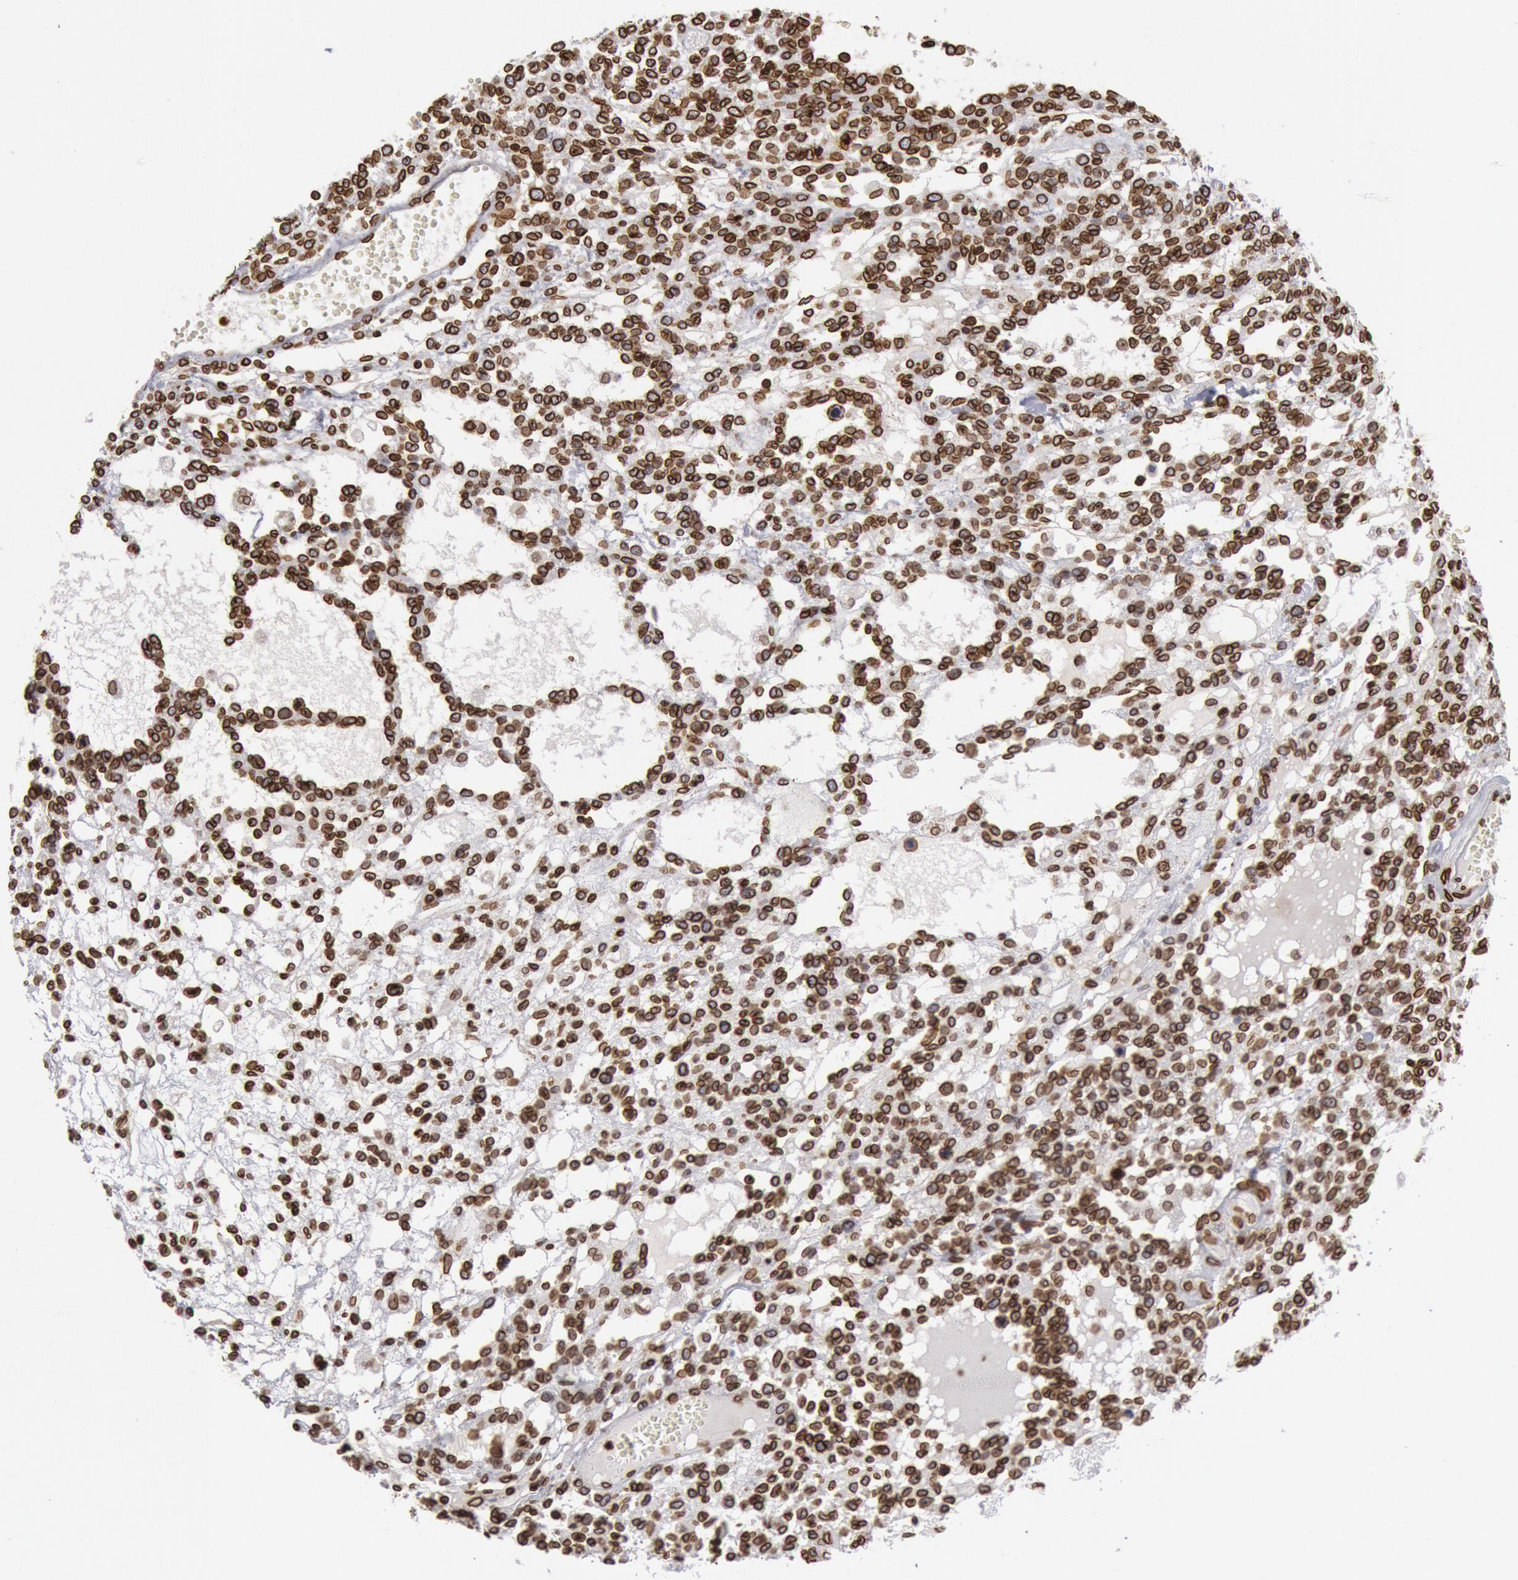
{"staining": {"intensity": "strong", "quantity": ">75%", "location": "cytoplasmic/membranous,nuclear"}, "tissue": "glioma", "cell_type": "Tumor cells", "image_type": "cancer", "snomed": [{"axis": "morphology", "description": "Glioma, malignant, High grade"}, {"axis": "topography", "description": "Brain"}], "caption": "Tumor cells demonstrate high levels of strong cytoplasmic/membranous and nuclear positivity in about >75% of cells in glioma.", "gene": "SUN2", "patient": {"sex": "male", "age": 66}}